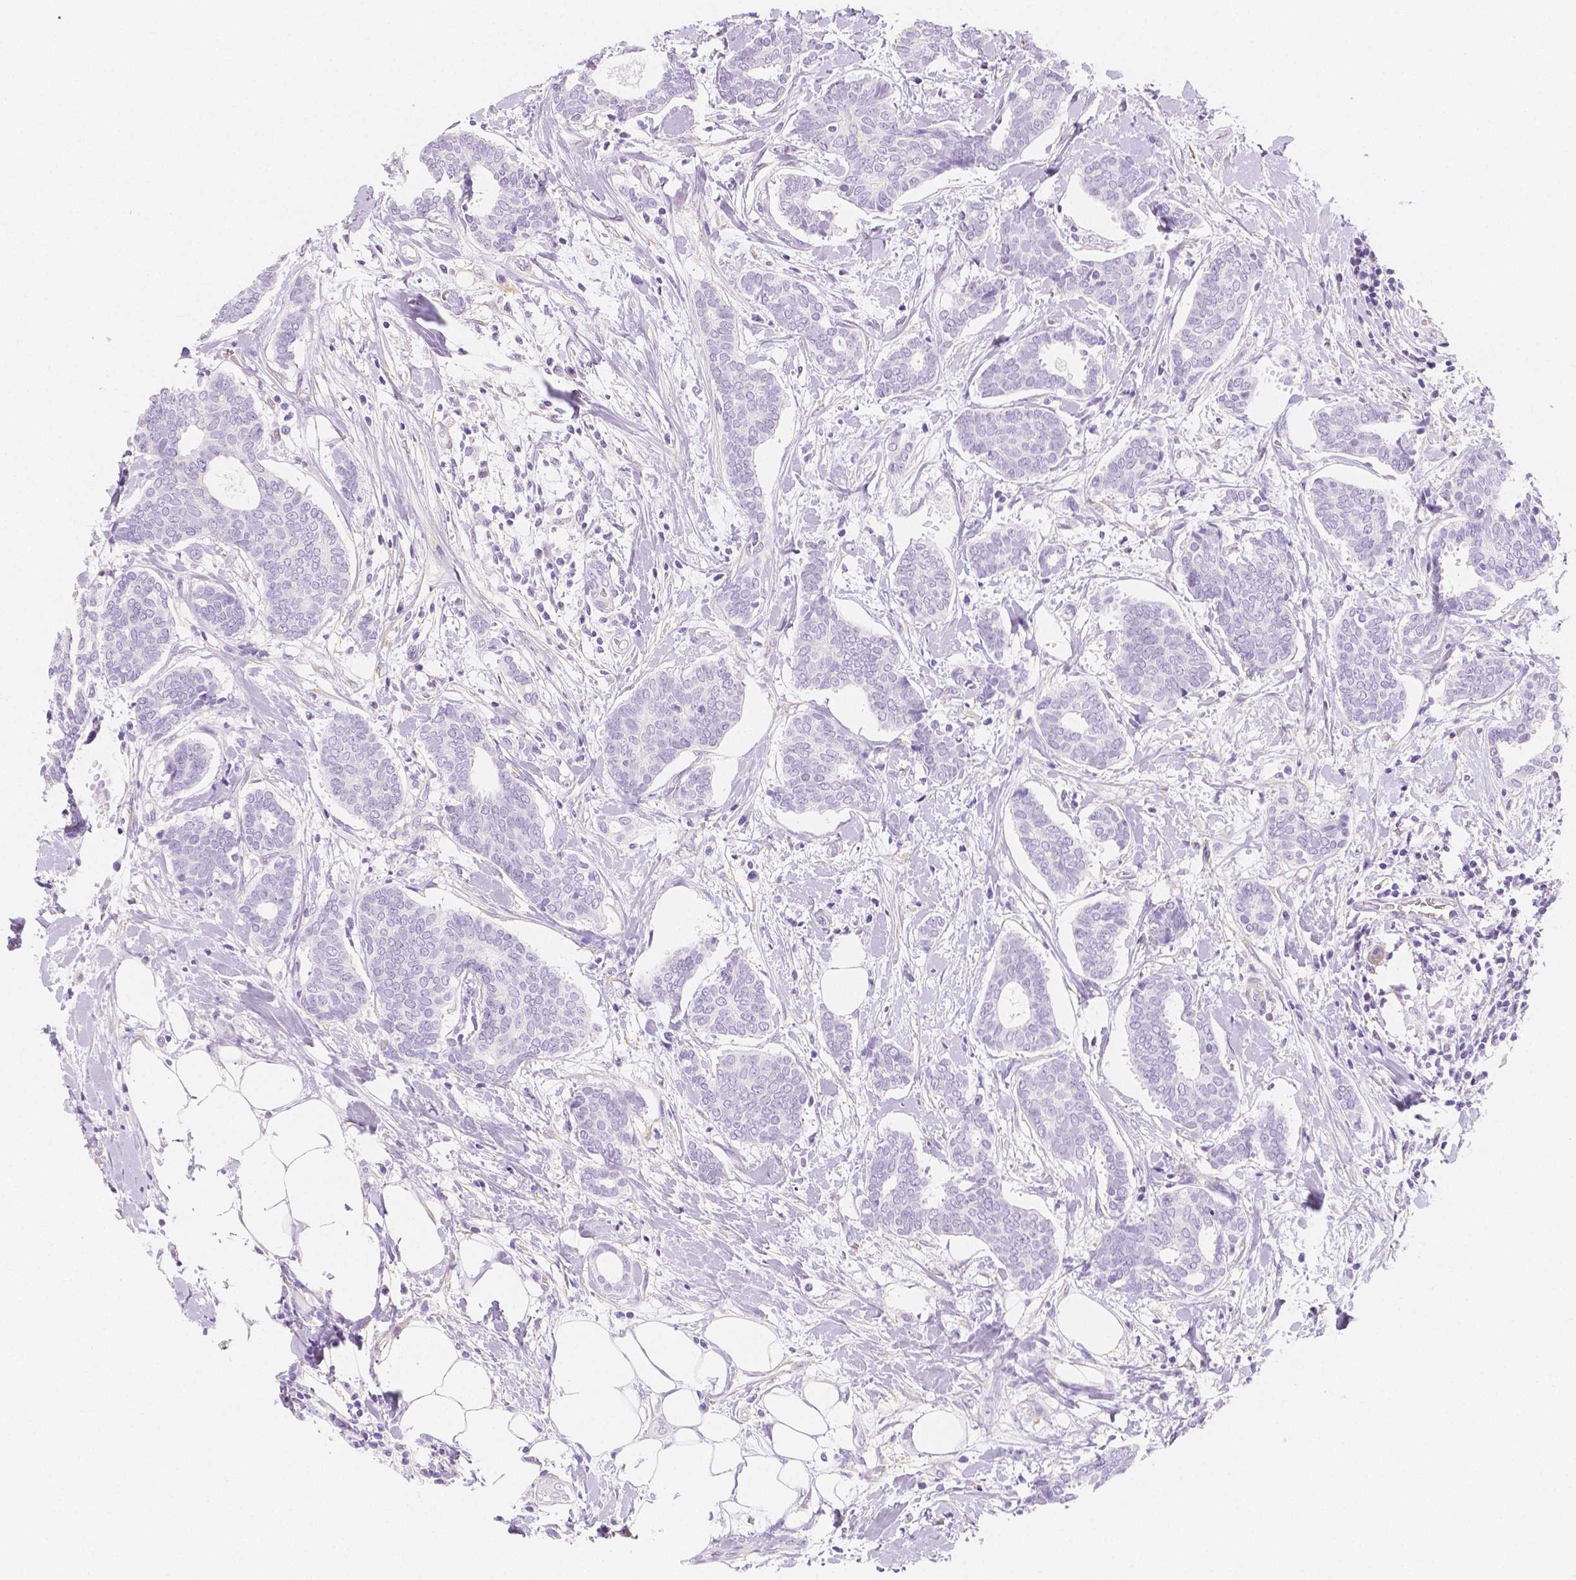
{"staining": {"intensity": "negative", "quantity": "none", "location": "none"}, "tissue": "breast cancer", "cell_type": "Tumor cells", "image_type": "cancer", "snomed": [{"axis": "morphology", "description": "Intraductal carcinoma, in situ"}, {"axis": "morphology", "description": "Duct carcinoma"}, {"axis": "morphology", "description": "Lobular carcinoma, in situ"}, {"axis": "topography", "description": "Breast"}], "caption": "This micrograph is of breast cancer stained with immunohistochemistry to label a protein in brown with the nuclei are counter-stained blue. There is no positivity in tumor cells.", "gene": "MAP1A", "patient": {"sex": "female", "age": 44}}